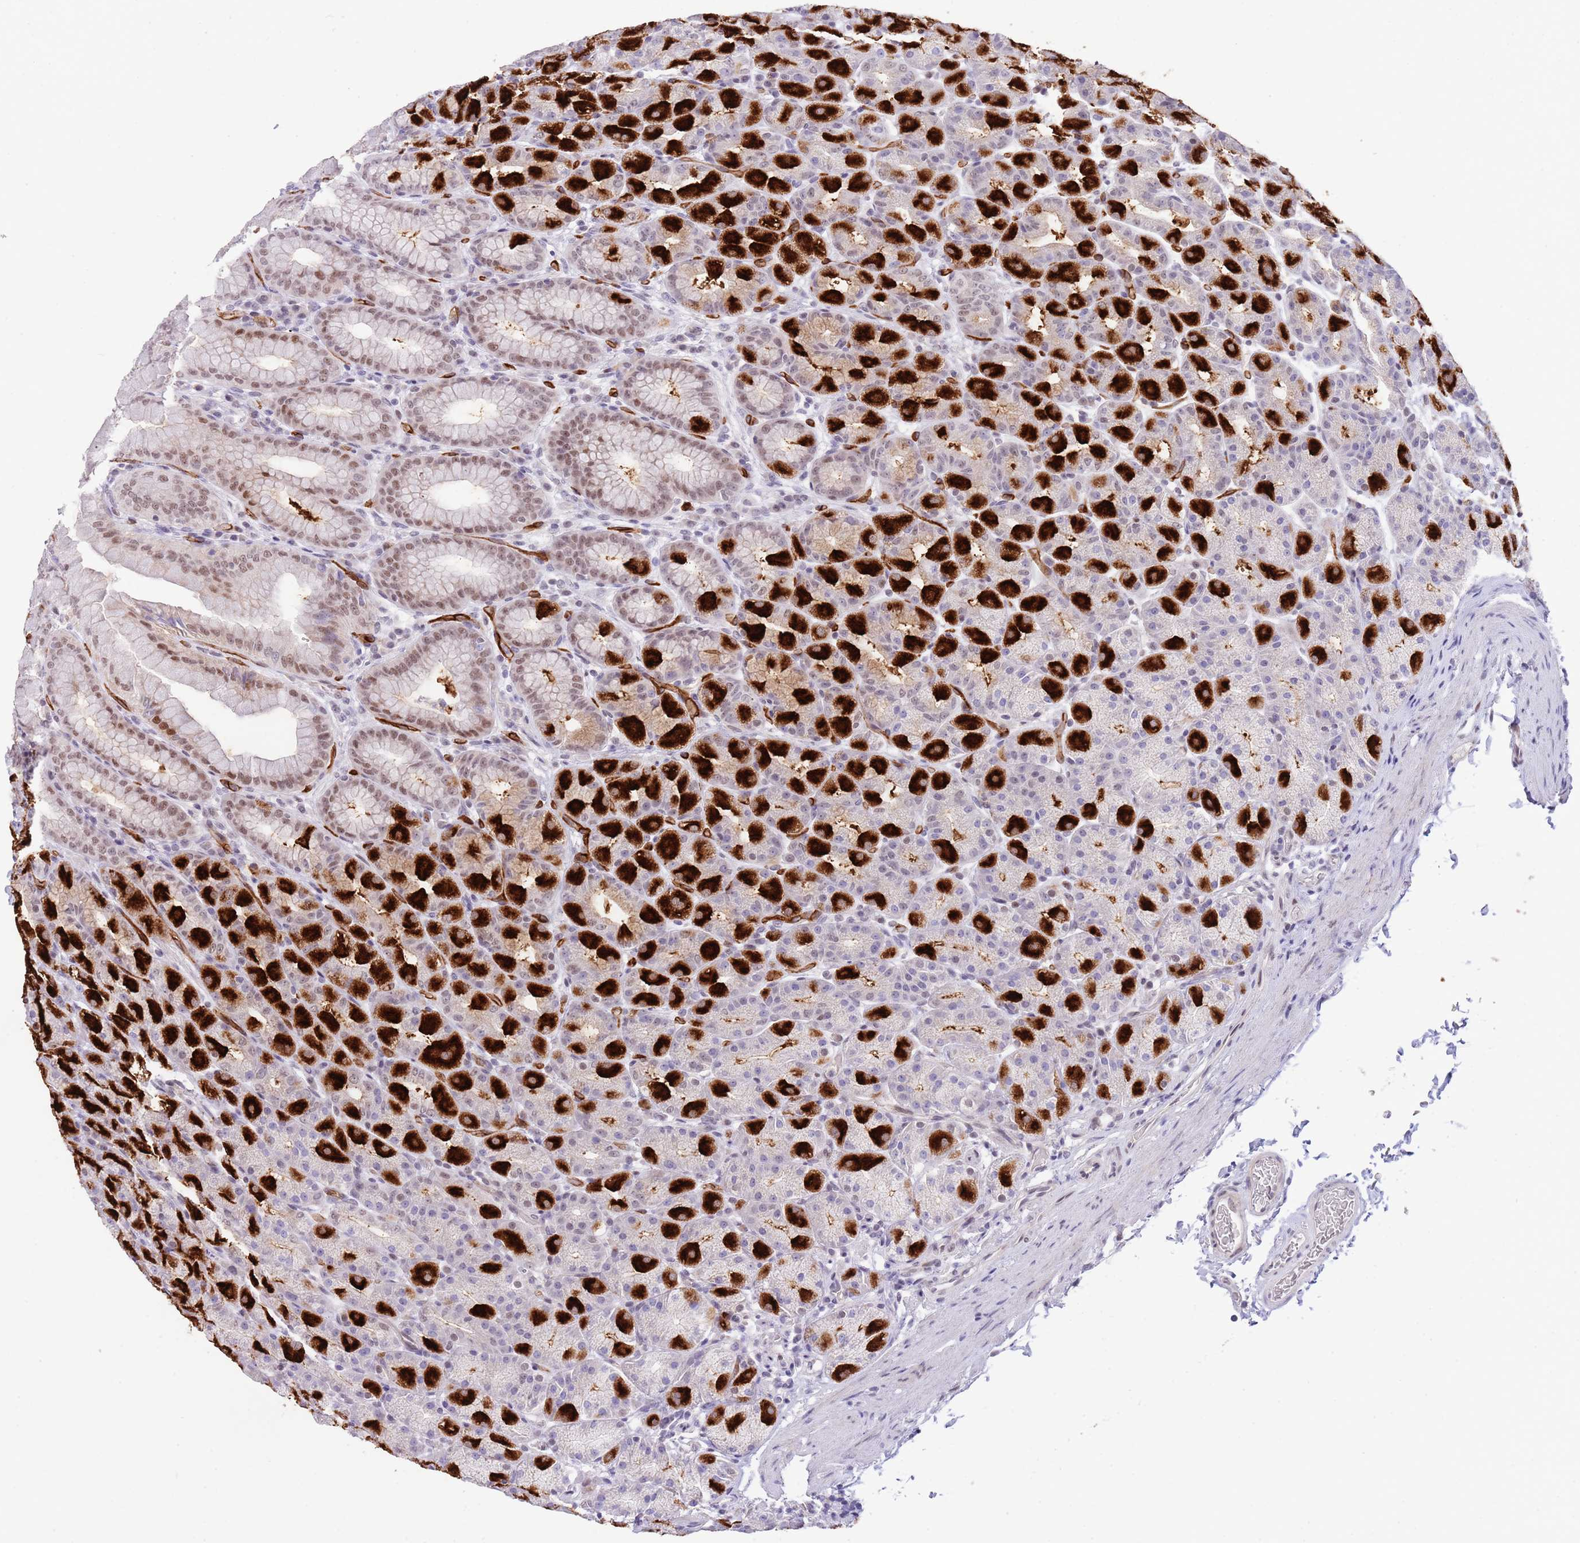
{"staining": {"intensity": "strong", "quantity": "25%-75%", "location": "cytoplasmic/membranous,nuclear"}, "tissue": "stomach", "cell_type": "Glandular cells", "image_type": "normal", "snomed": [{"axis": "morphology", "description": "Normal tissue, NOS"}, {"axis": "topography", "description": "Stomach, upper"}, {"axis": "topography", "description": "Stomach"}], "caption": "A micrograph of stomach stained for a protein reveals strong cytoplasmic/membranous,nuclear brown staining in glandular cells. (DAB = brown stain, brightfield microscopy at high magnification).", "gene": "RFX1", "patient": {"sex": "male", "age": 68}}